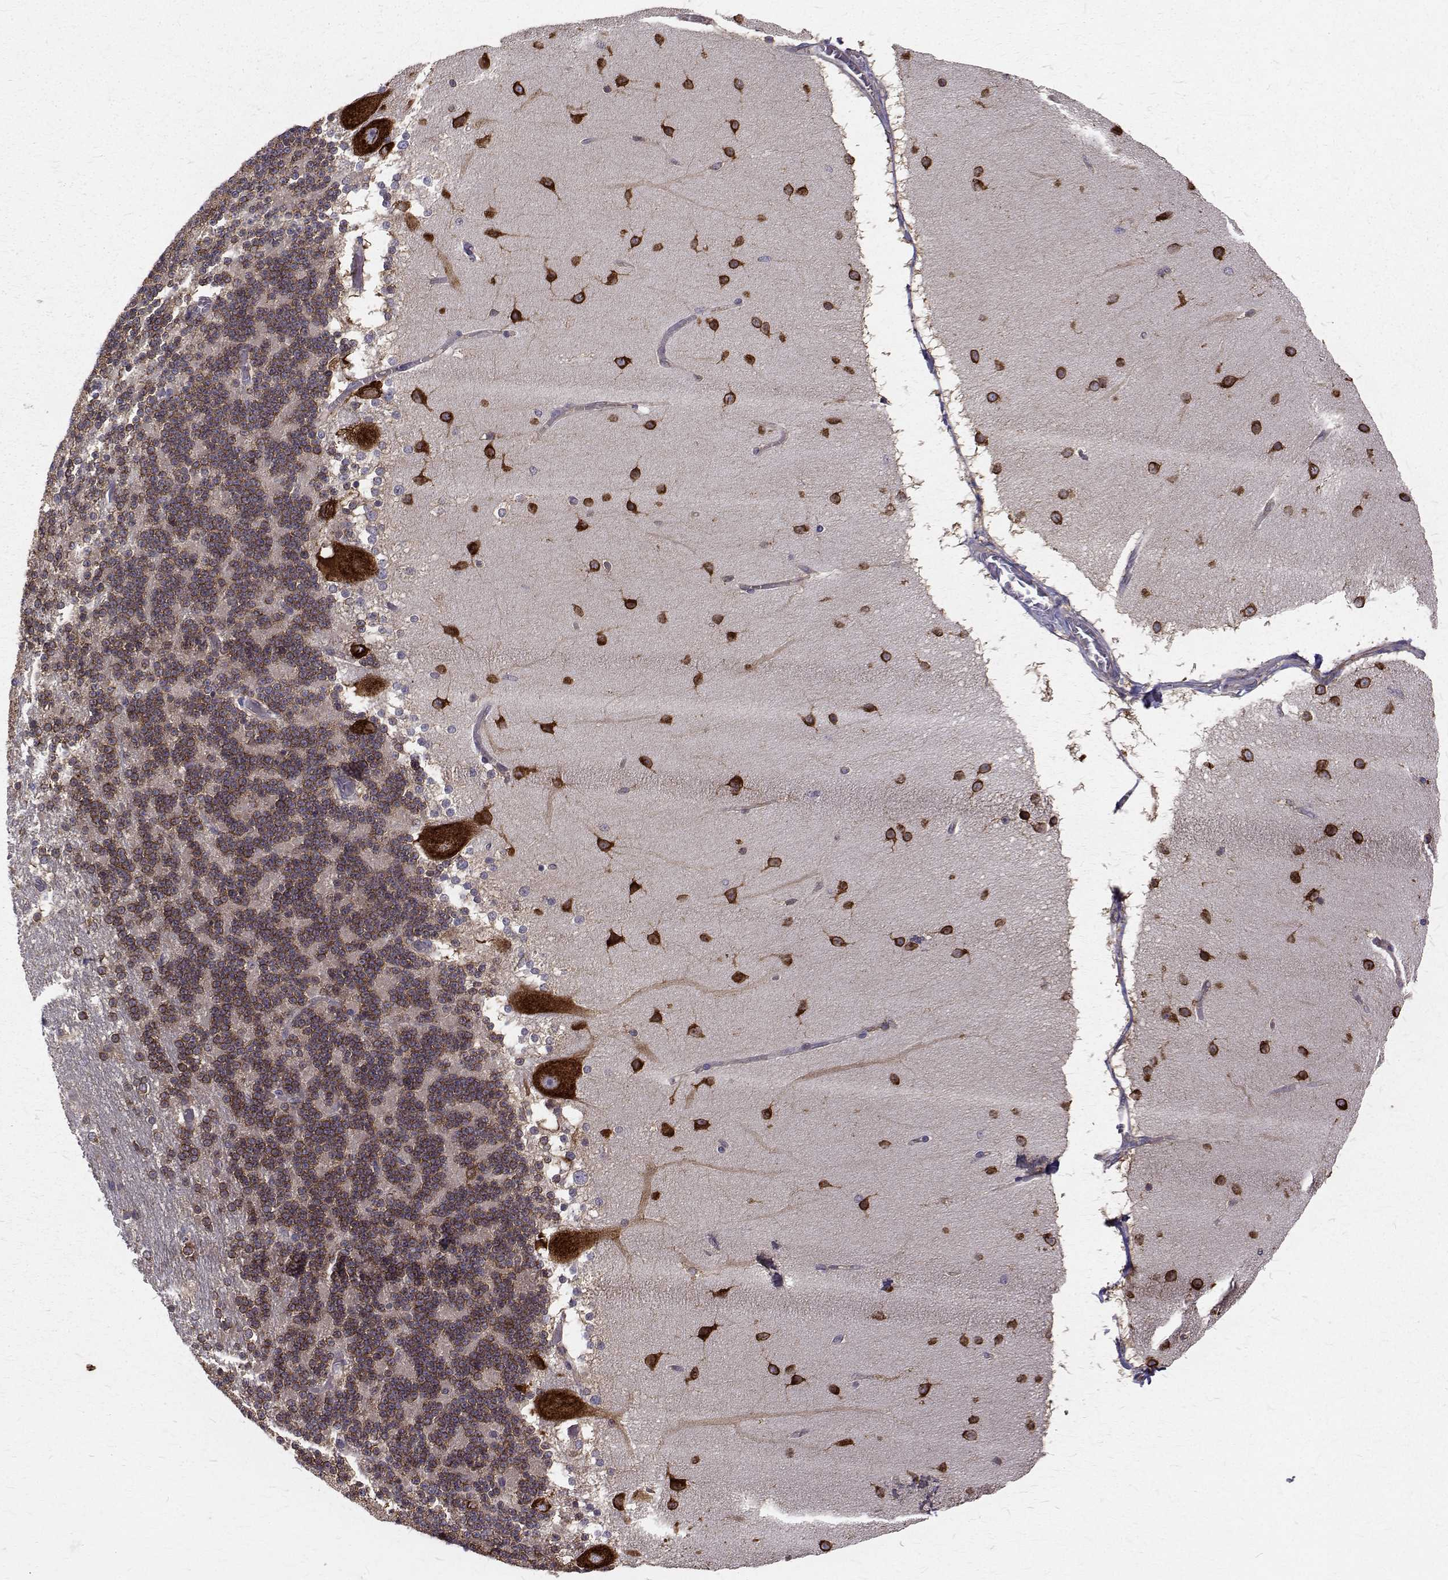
{"staining": {"intensity": "moderate", "quantity": ">75%", "location": "cytoplasmic/membranous"}, "tissue": "cerebellum", "cell_type": "Cells in granular layer", "image_type": "normal", "snomed": [{"axis": "morphology", "description": "Normal tissue, NOS"}, {"axis": "topography", "description": "Cerebellum"}], "caption": "Protein expression analysis of unremarkable human cerebellum reveals moderate cytoplasmic/membranous expression in about >75% of cells in granular layer. Nuclei are stained in blue.", "gene": "FARSB", "patient": {"sex": "female", "age": 54}}